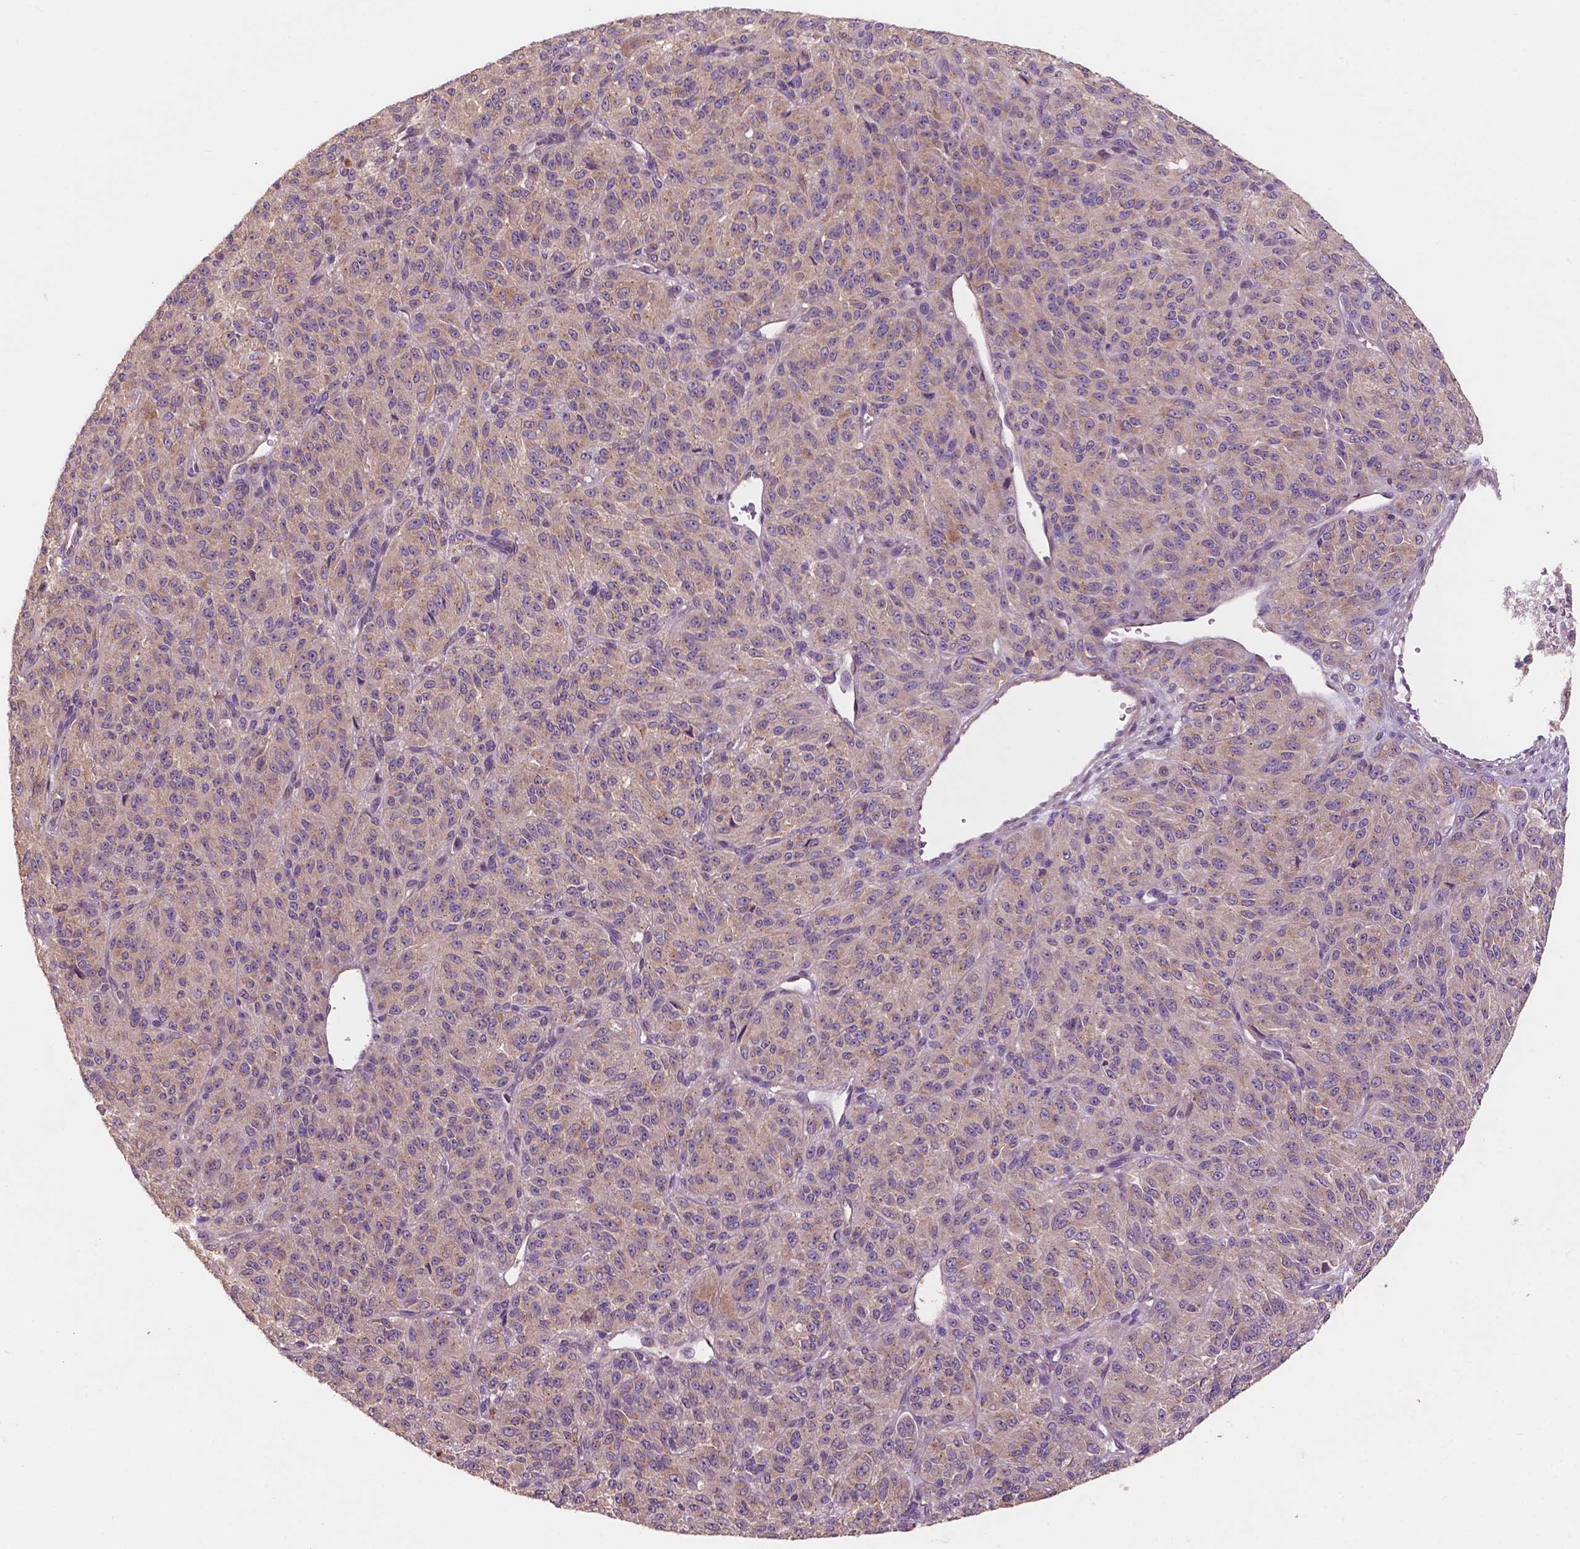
{"staining": {"intensity": "weak", "quantity": "25%-75%", "location": "cytoplasmic/membranous"}, "tissue": "melanoma", "cell_type": "Tumor cells", "image_type": "cancer", "snomed": [{"axis": "morphology", "description": "Malignant melanoma, Metastatic site"}, {"axis": "topography", "description": "Brain"}], "caption": "Melanoma tissue reveals weak cytoplasmic/membranous expression in about 25%-75% of tumor cells, visualized by immunohistochemistry.", "gene": "CHPT1", "patient": {"sex": "female", "age": 56}}